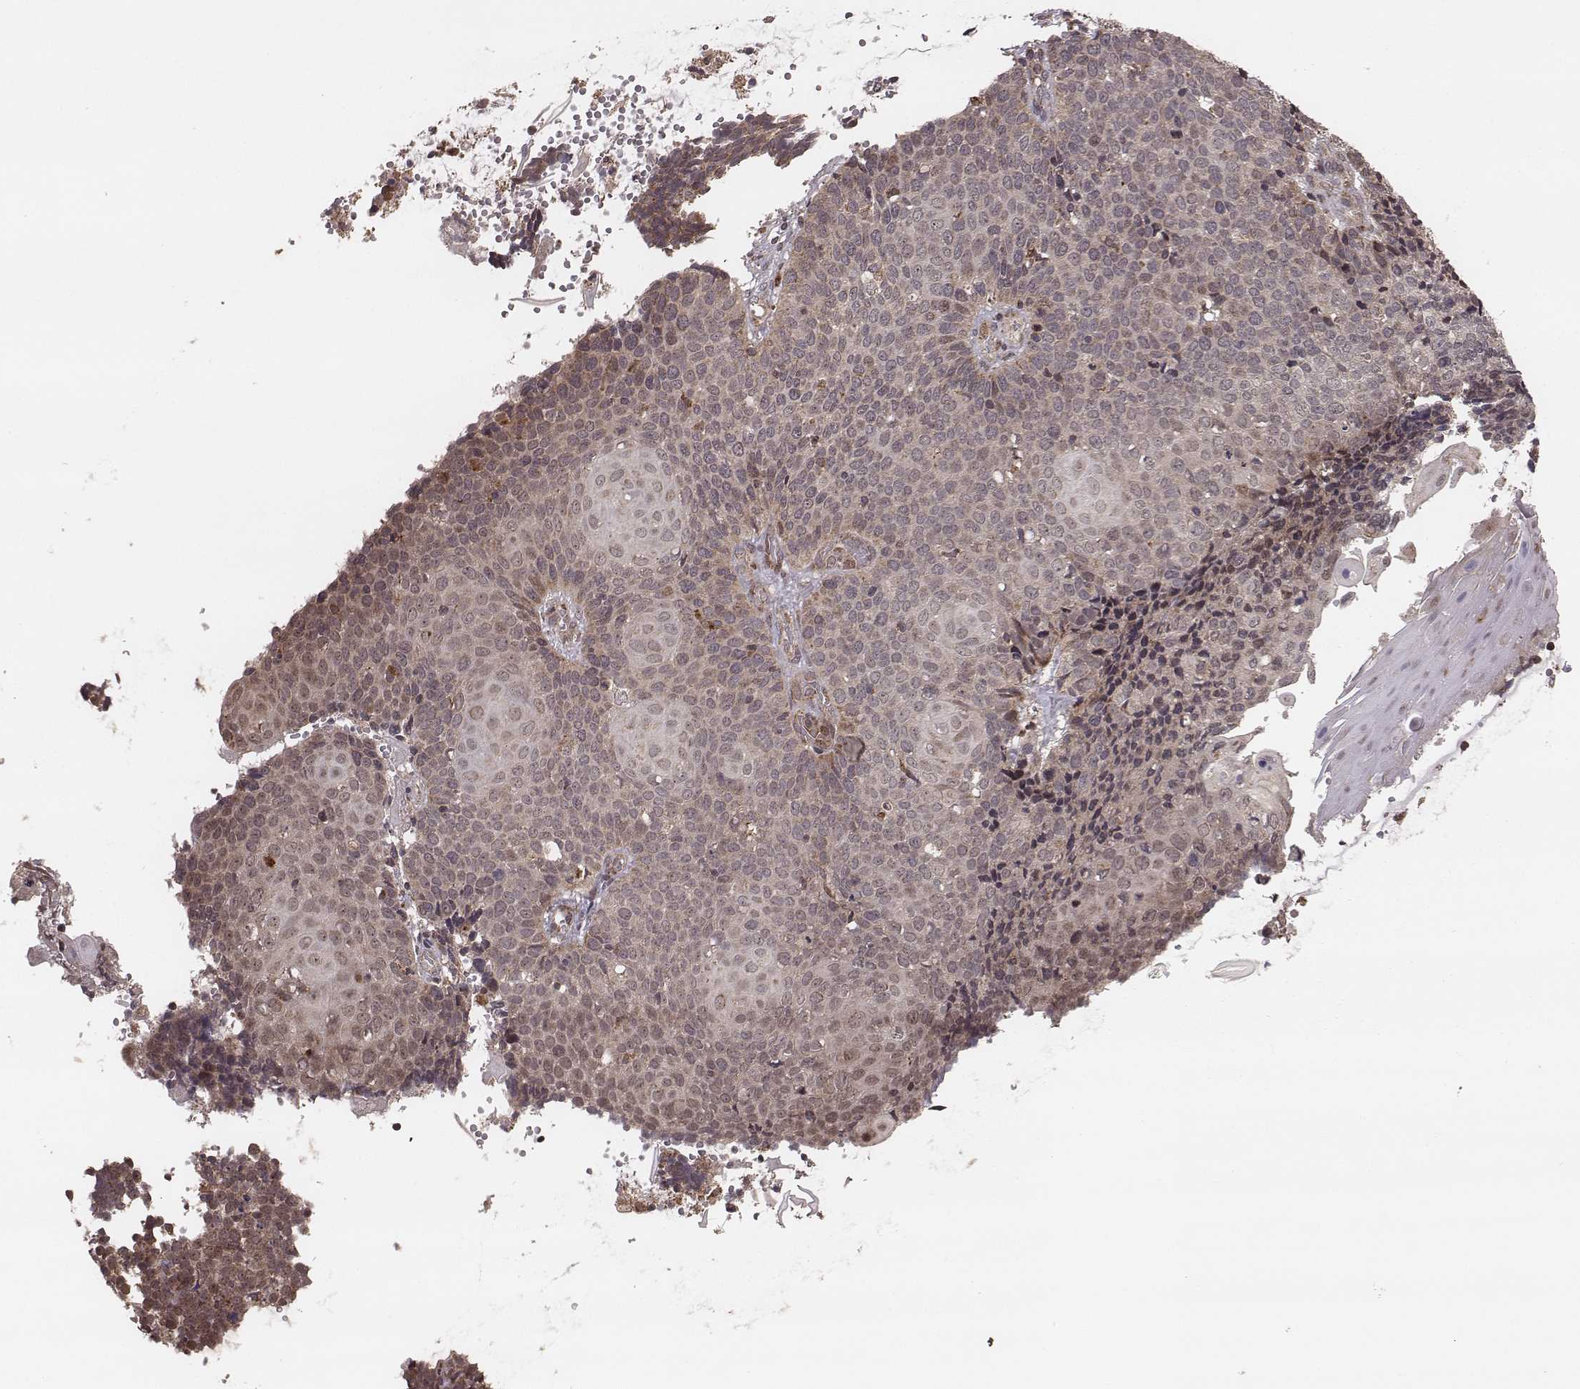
{"staining": {"intensity": "moderate", "quantity": ">75%", "location": "cytoplasmic/membranous"}, "tissue": "cervical cancer", "cell_type": "Tumor cells", "image_type": "cancer", "snomed": [{"axis": "morphology", "description": "Squamous cell carcinoma, NOS"}, {"axis": "topography", "description": "Cervix"}], "caption": "A brown stain labels moderate cytoplasmic/membranous positivity of a protein in human squamous cell carcinoma (cervical) tumor cells.", "gene": "ZDHHC21", "patient": {"sex": "female", "age": 39}}